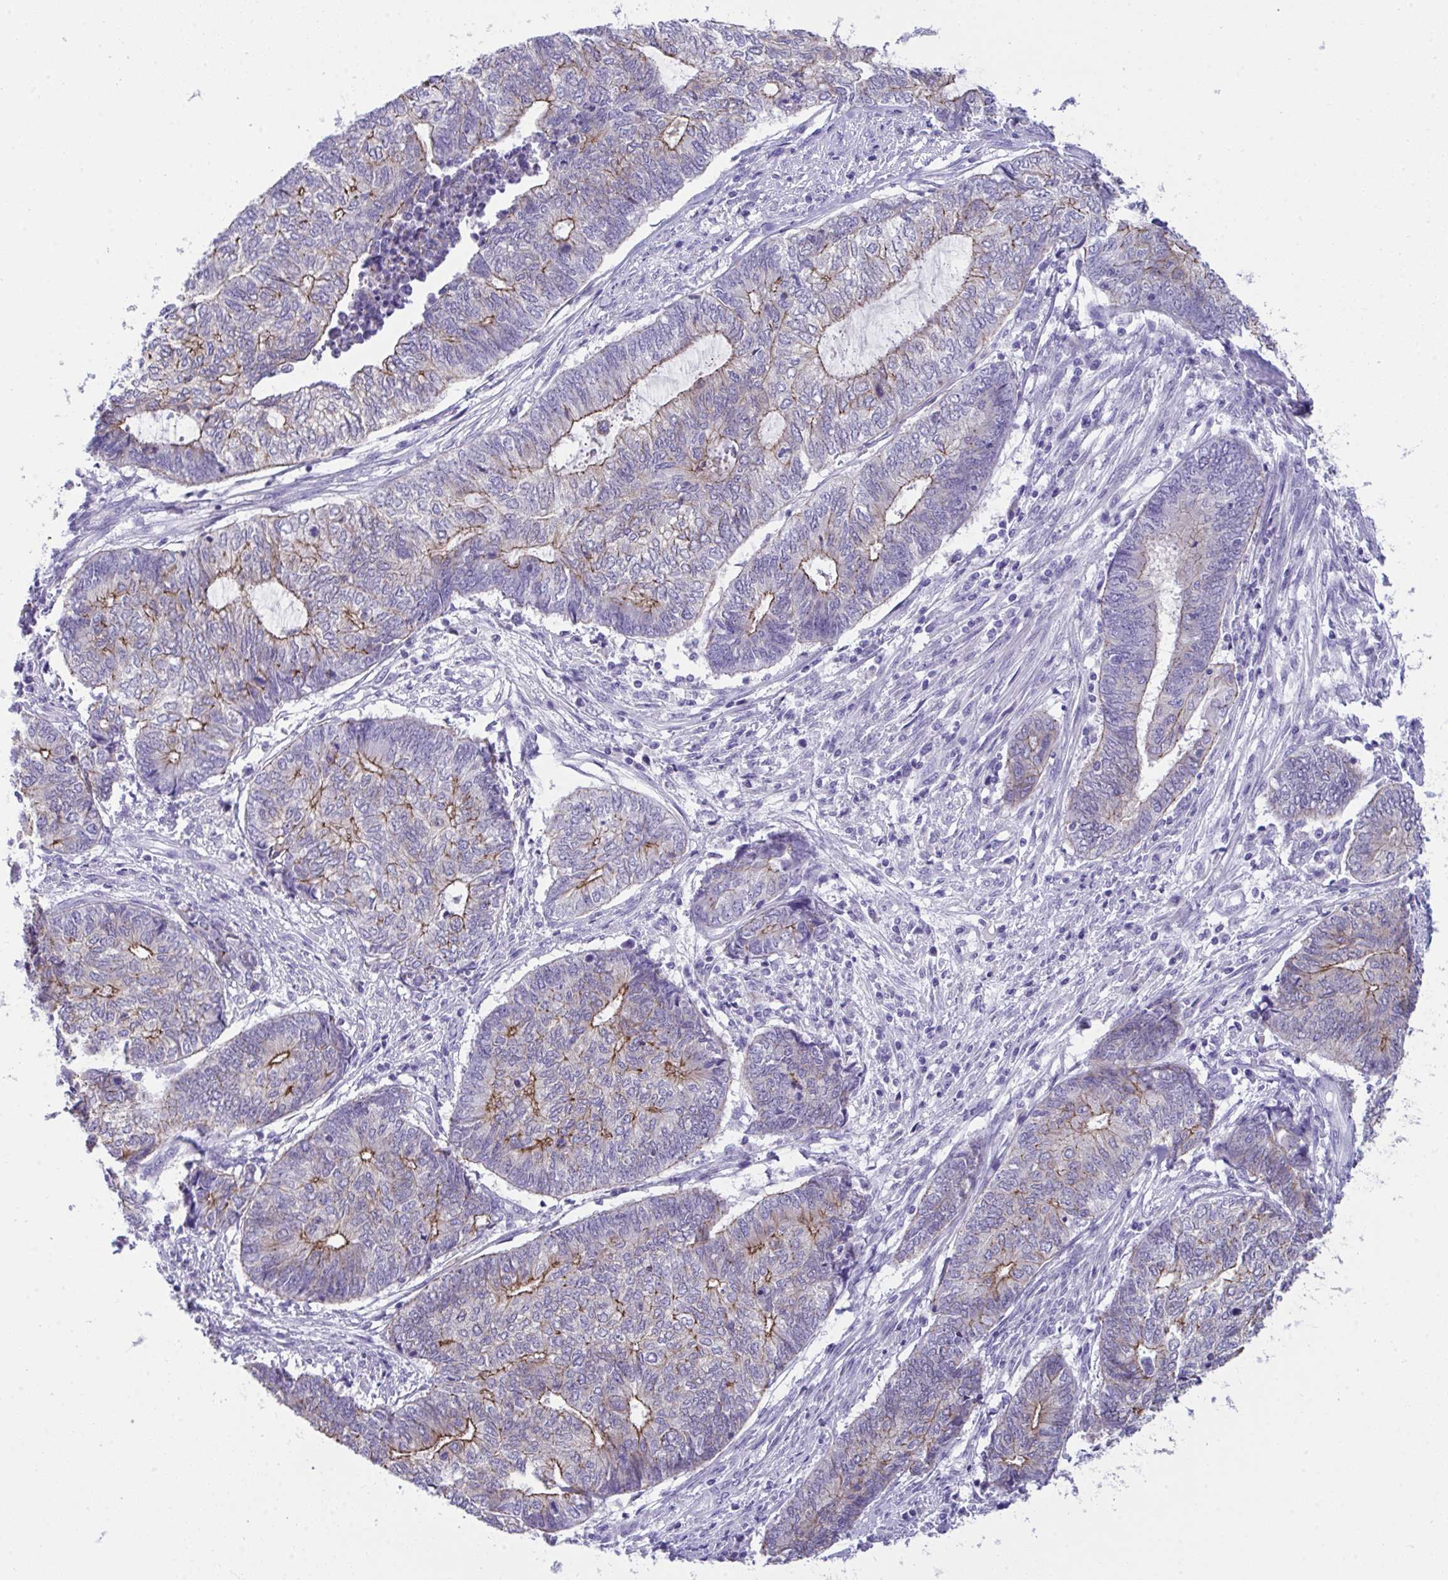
{"staining": {"intensity": "moderate", "quantity": "<25%", "location": "cytoplasmic/membranous"}, "tissue": "endometrial cancer", "cell_type": "Tumor cells", "image_type": "cancer", "snomed": [{"axis": "morphology", "description": "Adenocarcinoma, NOS"}, {"axis": "topography", "description": "Uterus"}, {"axis": "topography", "description": "Endometrium"}], "caption": "Adenocarcinoma (endometrial) stained with a protein marker reveals moderate staining in tumor cells.", "gene": "GLB1L2", "patient": {"sex": "female", "age": 70}}